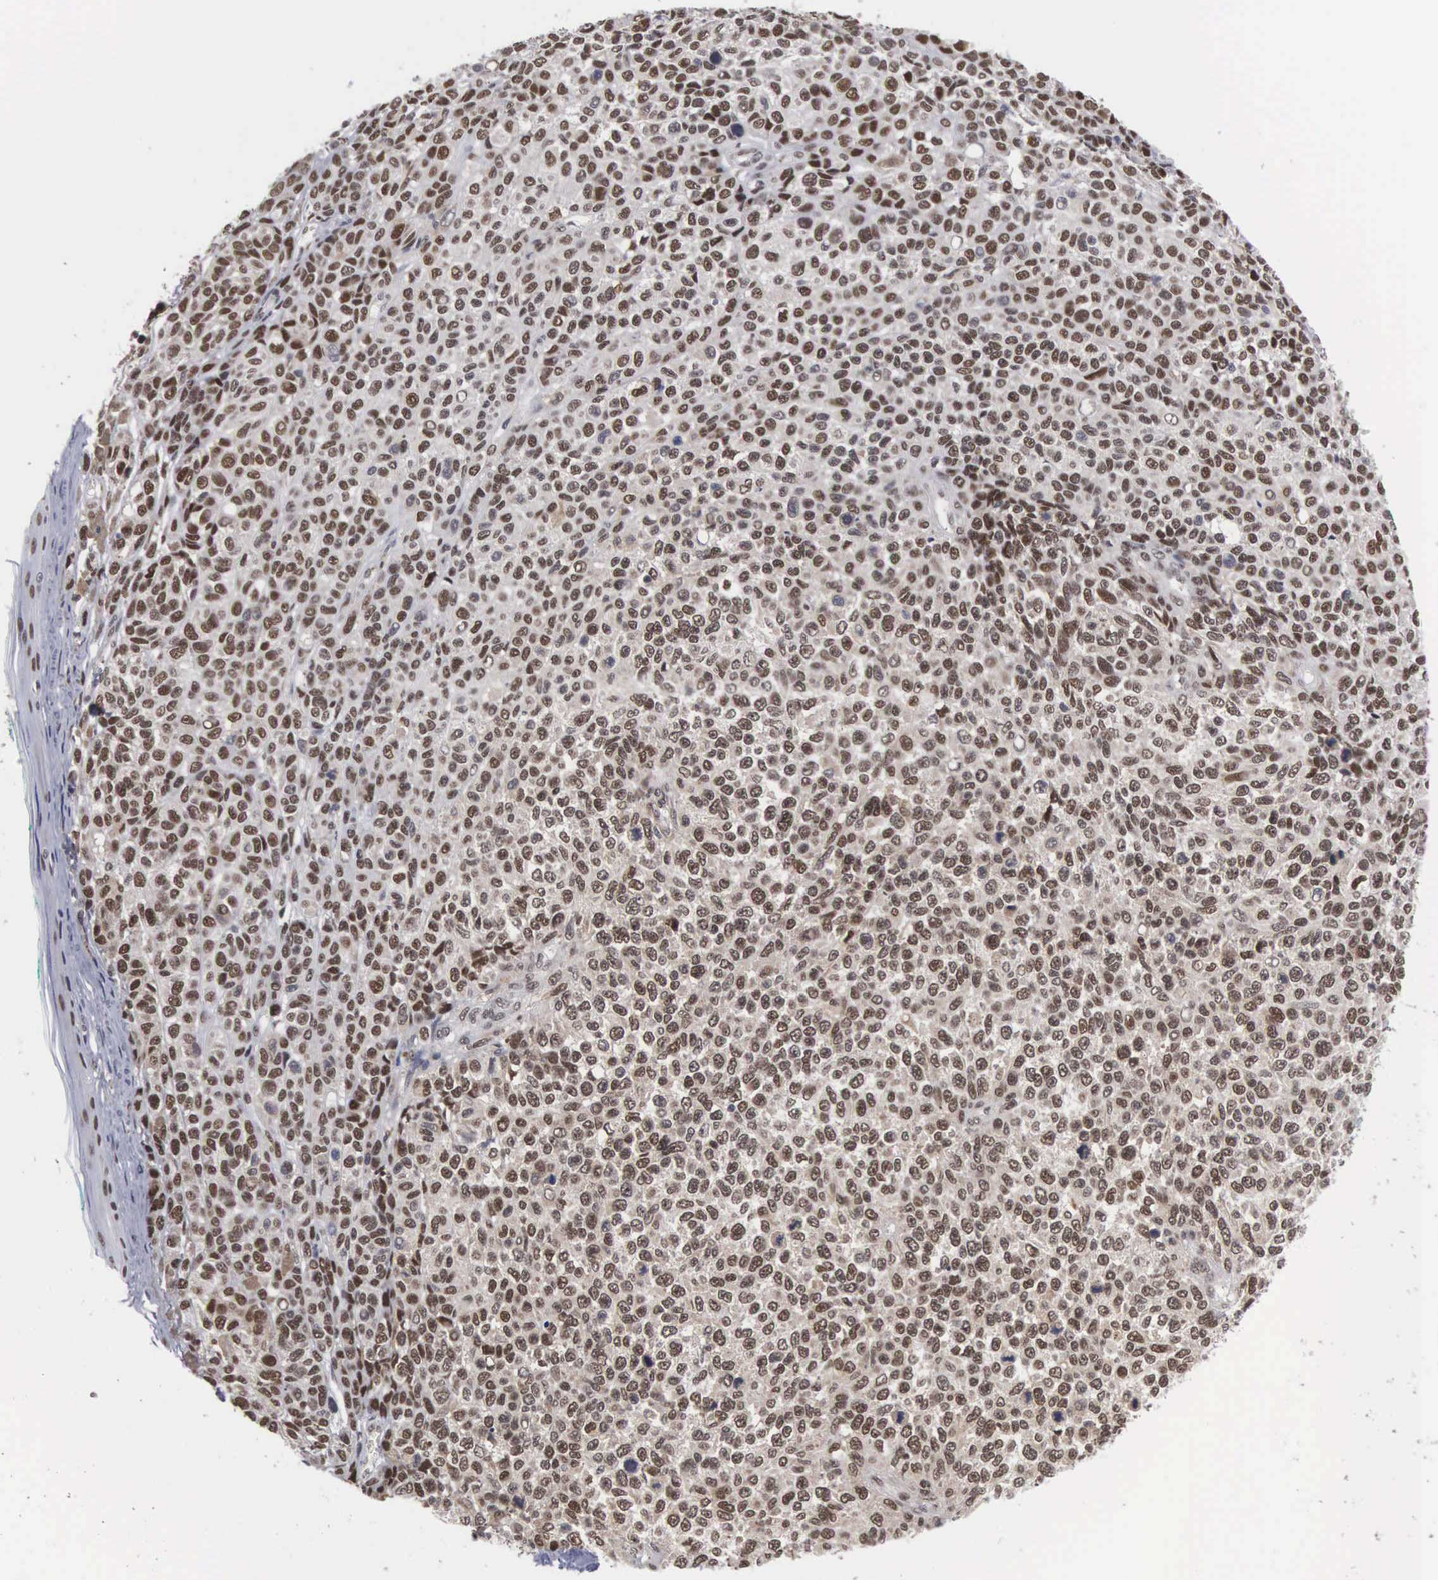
{"staining": {"intensity": "moderate", "quantity": ">75%", "location": "nuclear"}, "tissue": "melanoma", "cell_type": "Tumor cells", "image_type": "cancer", "snomed": [{"axis": "morphology", "description": "Malignant melanoma, NOS"}, {"axis": "topography", "description": "Skin"}], "caption": "A brown stain highlights moderate nuclear positivity of a protein in malignant melanoma tumor cells.", "gene": "TRMT5", "patient": {"sex": "female", "age": 85}}